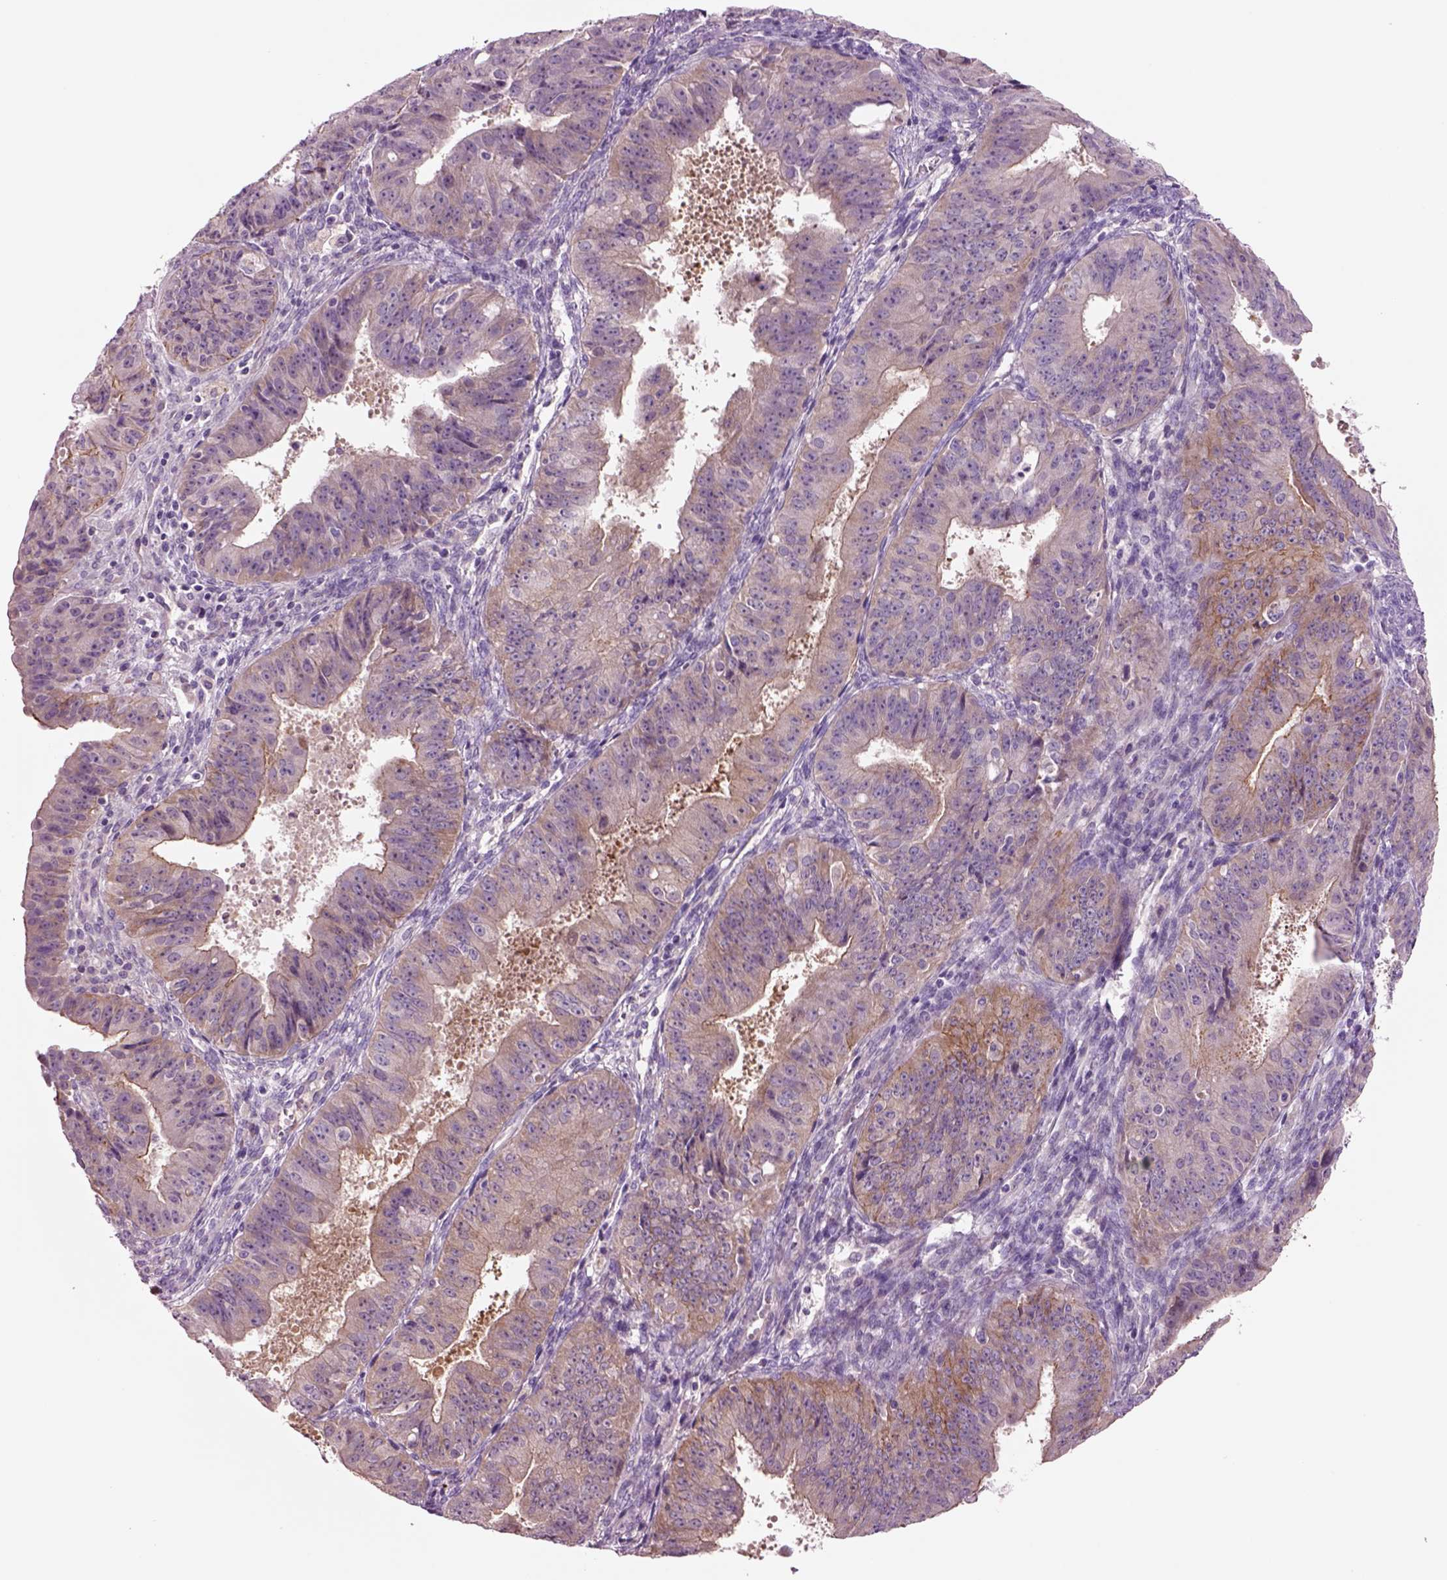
{"staining": {"intensity": "weak", "quantity": "<25%", "location": "cytoplasmic/membranous"}, "tissue": "ovarian cancer", "cell_type": "Tumor cells", "image_type": "cancer", "snomed": [{"axis": "morphology", "description": "Carcinoma, endometroid"}, {"axis": "topography", "description": "Ovary"}], "caption": "IHC of endometroid carcinoma (ovarian) exhibits no expression in tumor cells.", "gene": "PLPP7", "patient": {"sex": "female", "age": 42}}